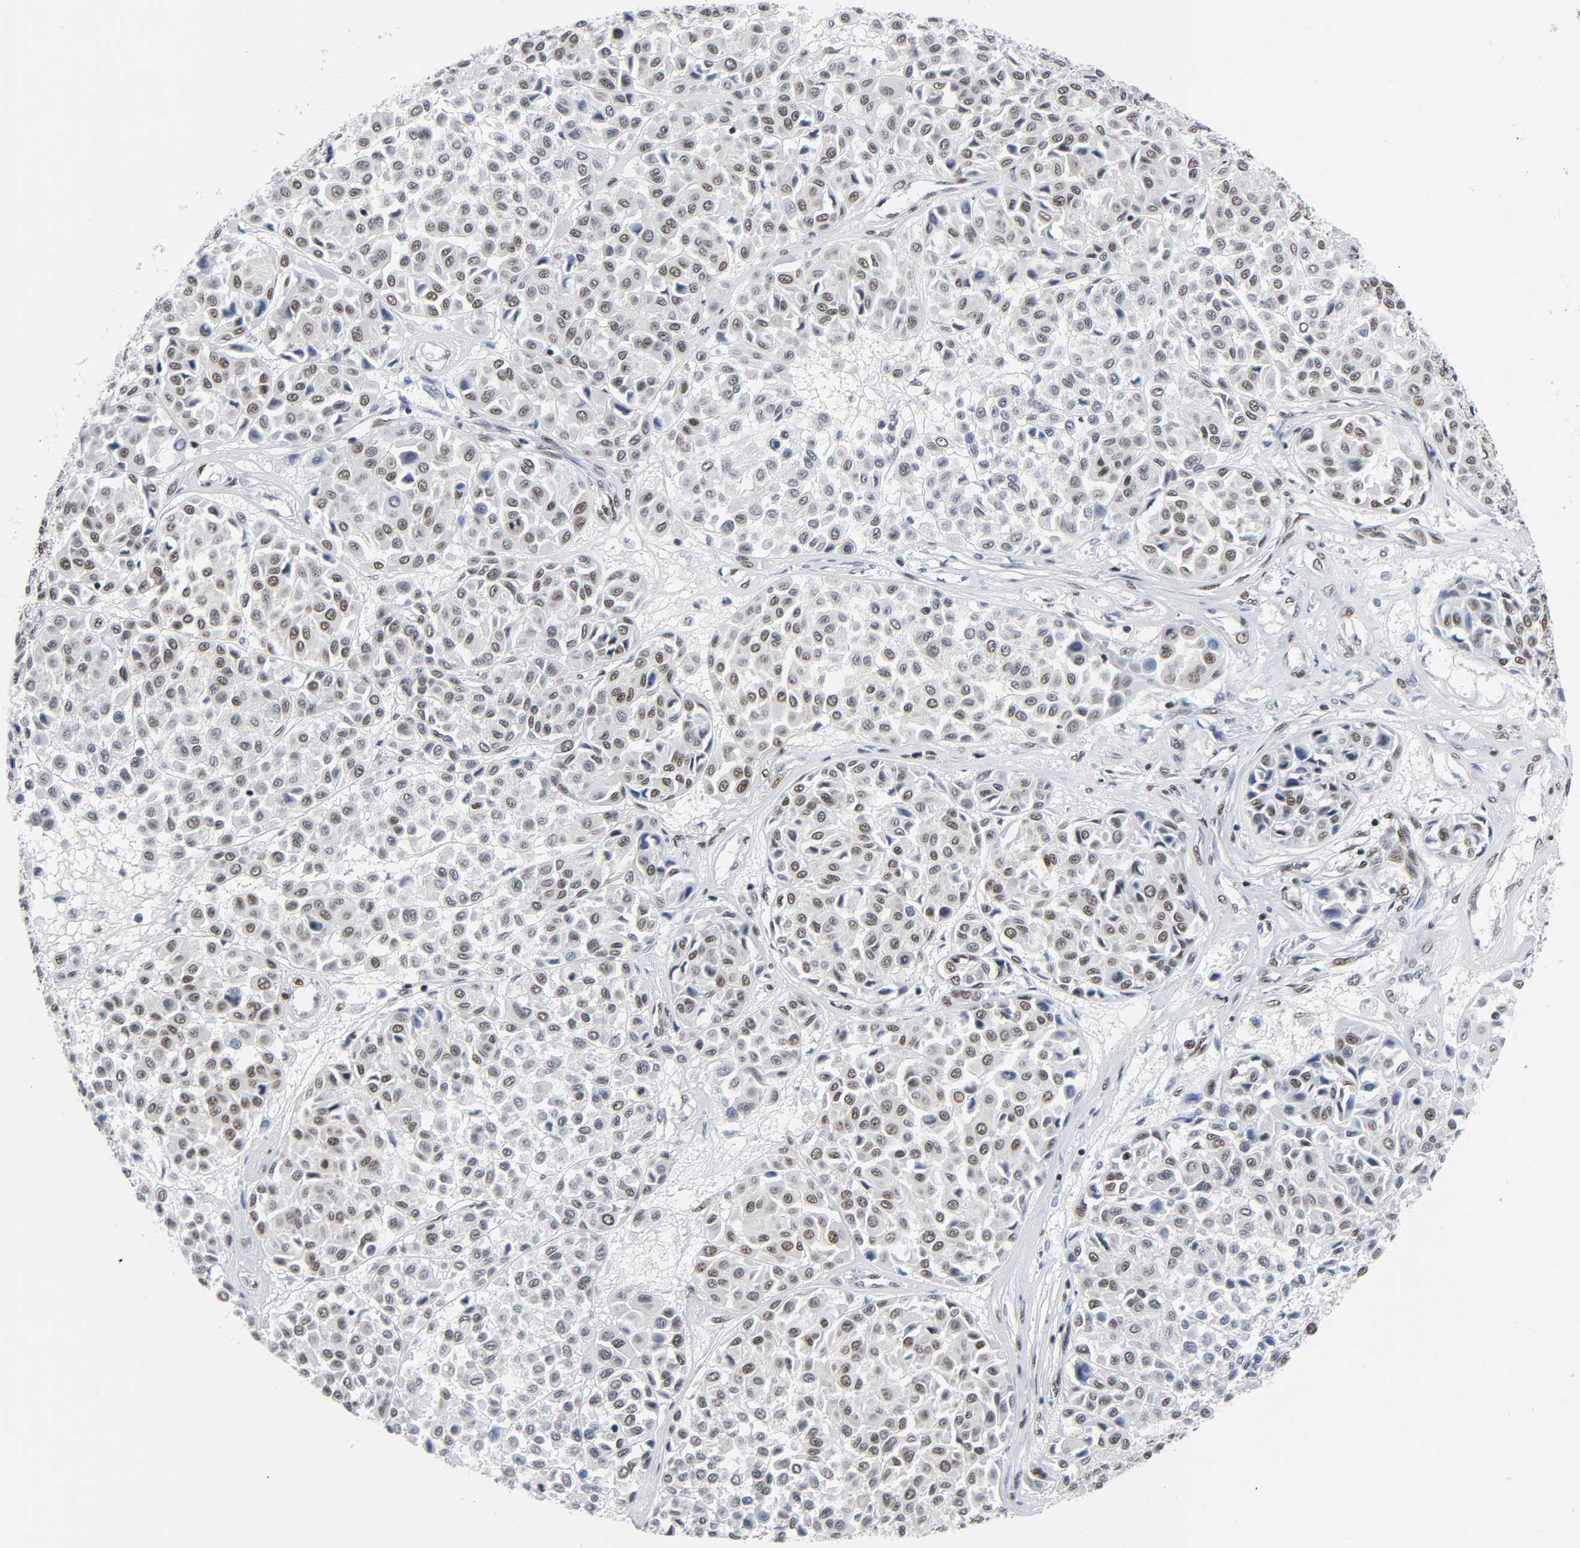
{"staining": {"intensity": "moderate", "quantity": "25%-75%", "location": "cytoplasmic/membranous,nuclear"}, "tissue": "melanoma", "cell_type": "Tumor cells", "image_type": "cancer", "snomed": [{"axis": "morphology", "description": "Malignant melanoma, Metastatic site"}, {"axis": "topography", "description": "Soft tissue"}], "caption": "Tumor cells demonstrate medium levels of moderate cytoplasmic/membranous and nuclear positivity in about 25%-75% of cells in human malignant melanoma (metastatic site).", "gene": "CSTF2", "patient": {"sex": "male", "age": 41}}